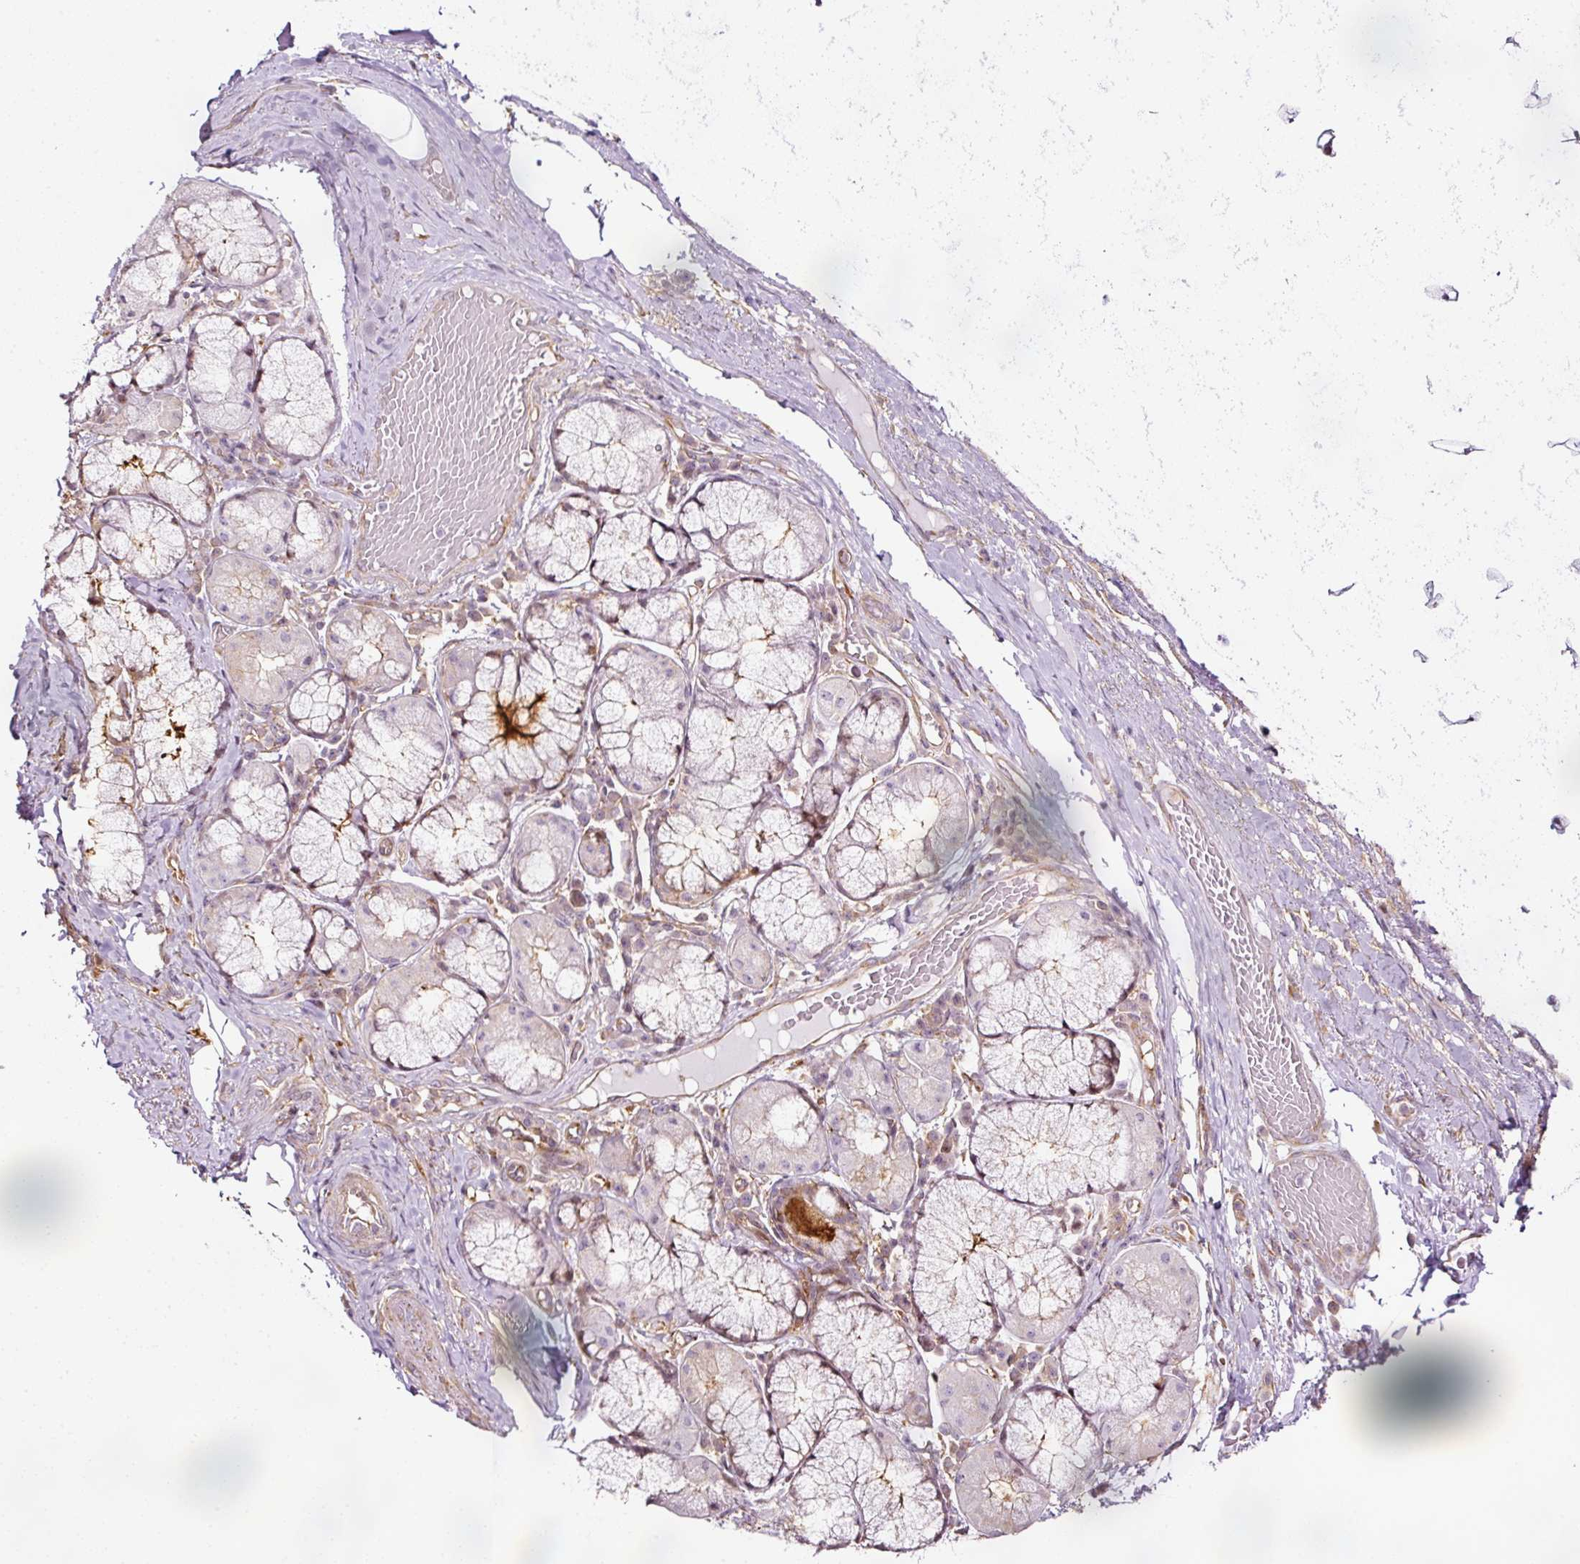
{"staining": {"intensity": "negative", "quantity": "none", "location": "none"}, "tissue": "soft tissue", "cell_type": "Chondrocytes", "image_type": "normal", "snomed": [{"axis": "morphology", "description": "Normal tissue, NOS"}, {"axis": "topography", "description": "Cartilage tissue"}, {"axis": "topography", "description": "Bronchus"}], "caption": "Immunohistochemical staining of normal soft tissue demonstrates no significant expression in chondrocytes.", "gene": "SCNM1", "patient": {"sex": "male", "age": 56}}